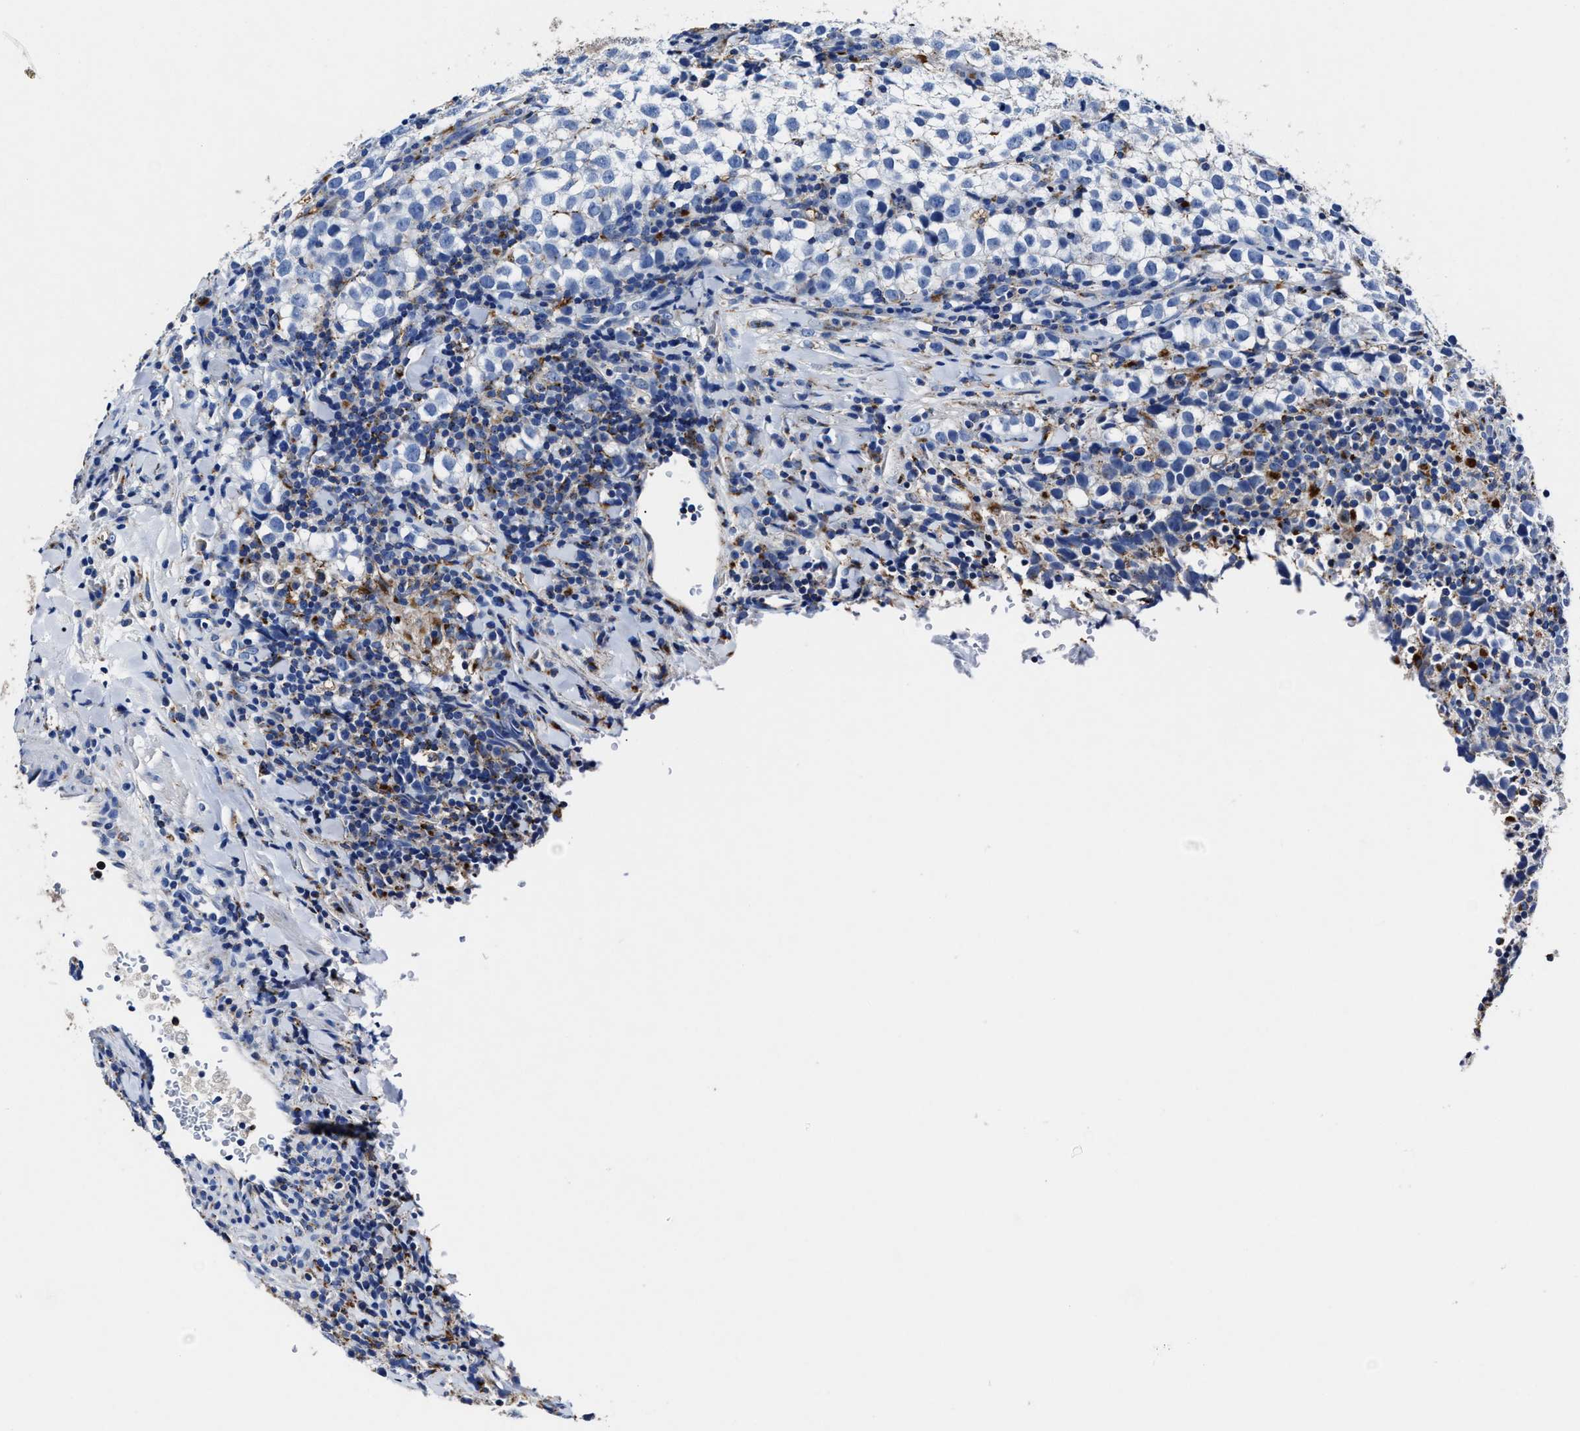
{"staining": {"intensity": "negative", "quantity": "none", "location": "none"}, "tissue": "testis cancer", "cell_type": "Tumor cells", "image_type": "cancer", "snomed": [{"axis": "morphology", "description": "Seminoma, NOS"}, {"axis": "morphology", "description": "Carcinoma, Embryonal, NOS"}, {"axis": "topography", "description": "Testis"}], "caption": "An image of testis cancer stained for a protein demonstrates no brown staining in tumor cells.", "gene": "LAMTOR4", "patient": {"sex": "male", "age": 36}}